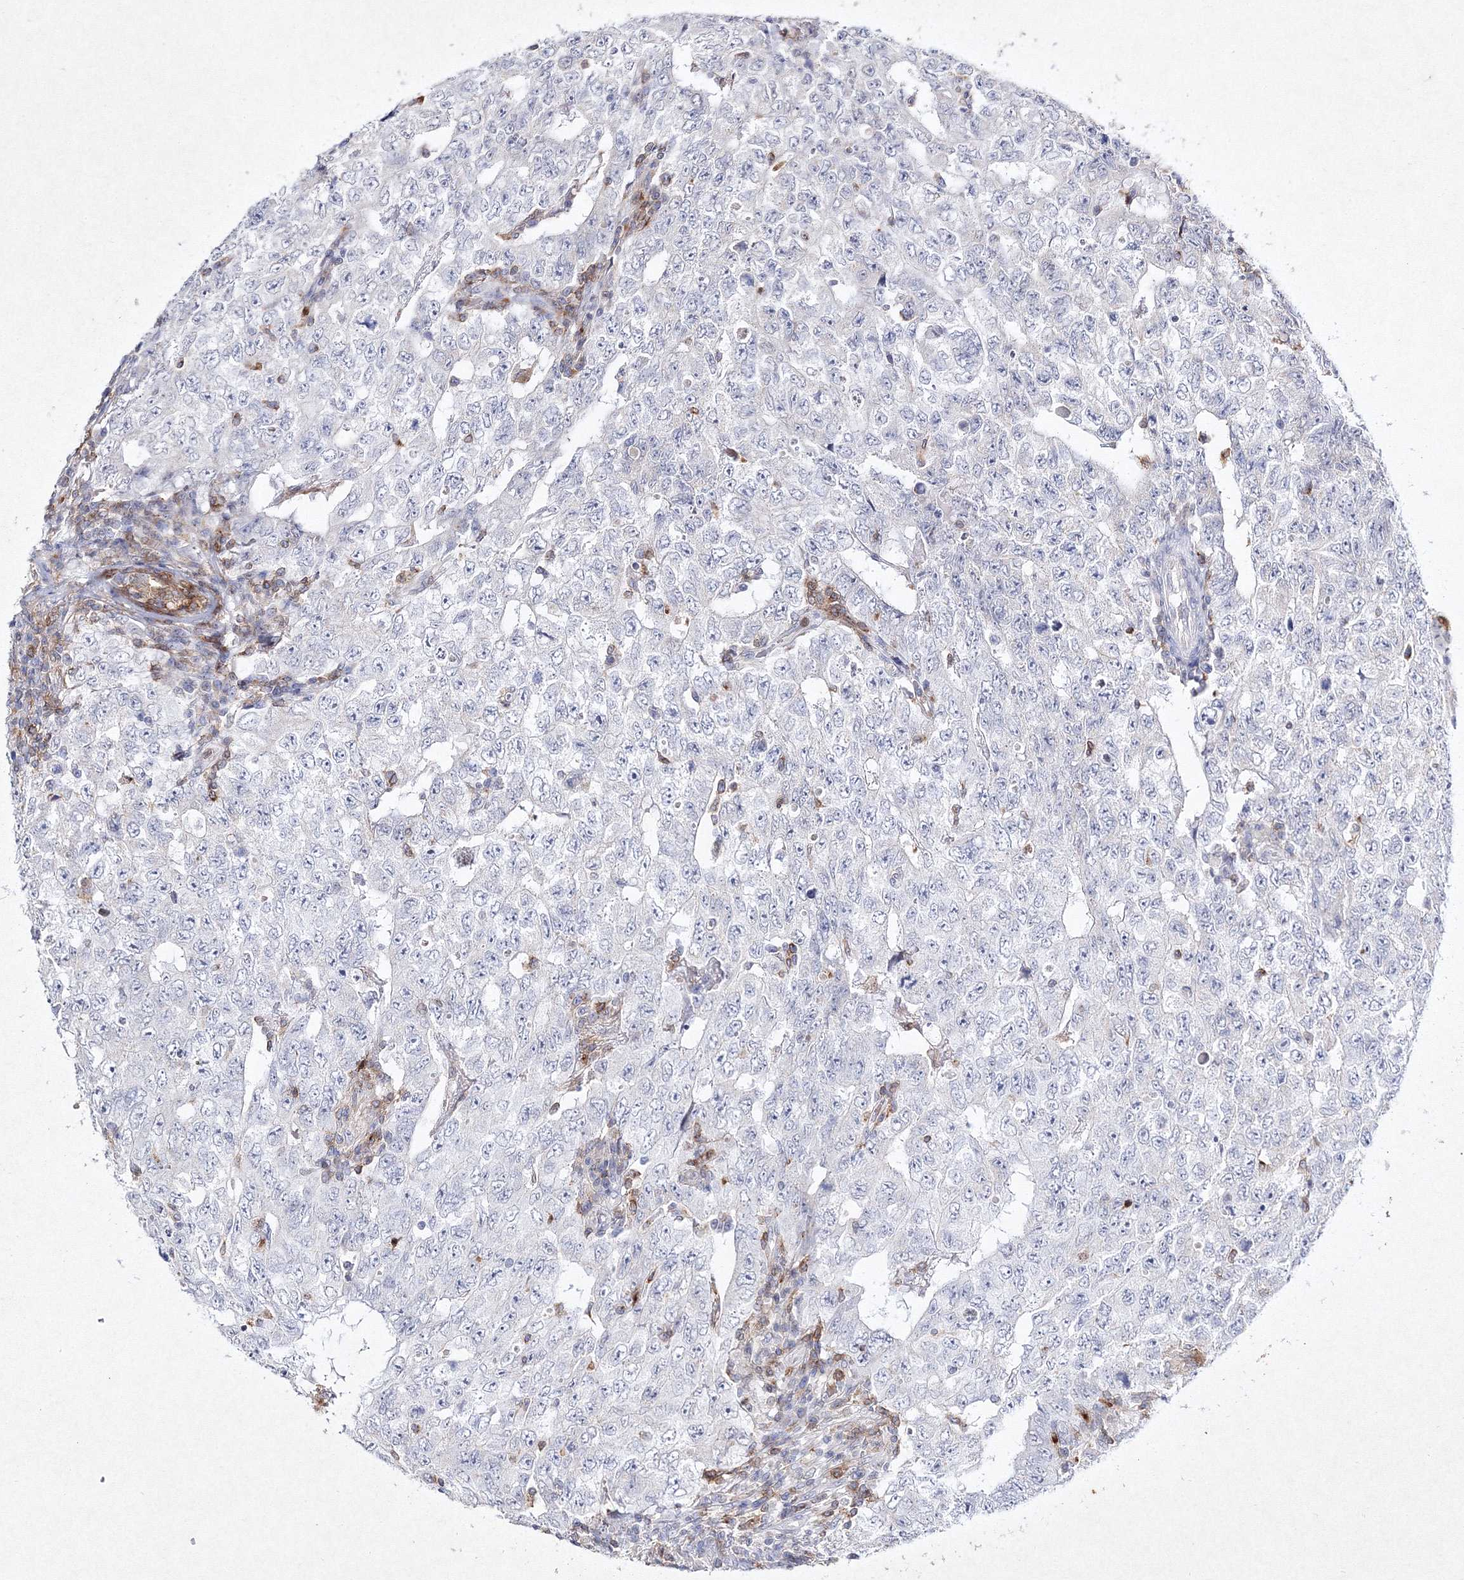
{"staining": {"intensity": "negative", "quantity": "none", "location": "none"}, "tissue": "testis cancer", "cell_type": "Tumor cells", "image_type": "cancer", "snomed": [{"axis": "morphology", "description": "Carcinoma, Embryonal, NOS"}, {"axis": "topography", "description": "Testis"}], "caption": "This image is of testis cancer (embryonal carcinoma) stained with immunohistochemistry to label a protein in brown with the nuclei are counter-stained blue. There is no positivity in tumor cells.", "gene": "HCST", "patient": {"sex": "male", "age": 26}}